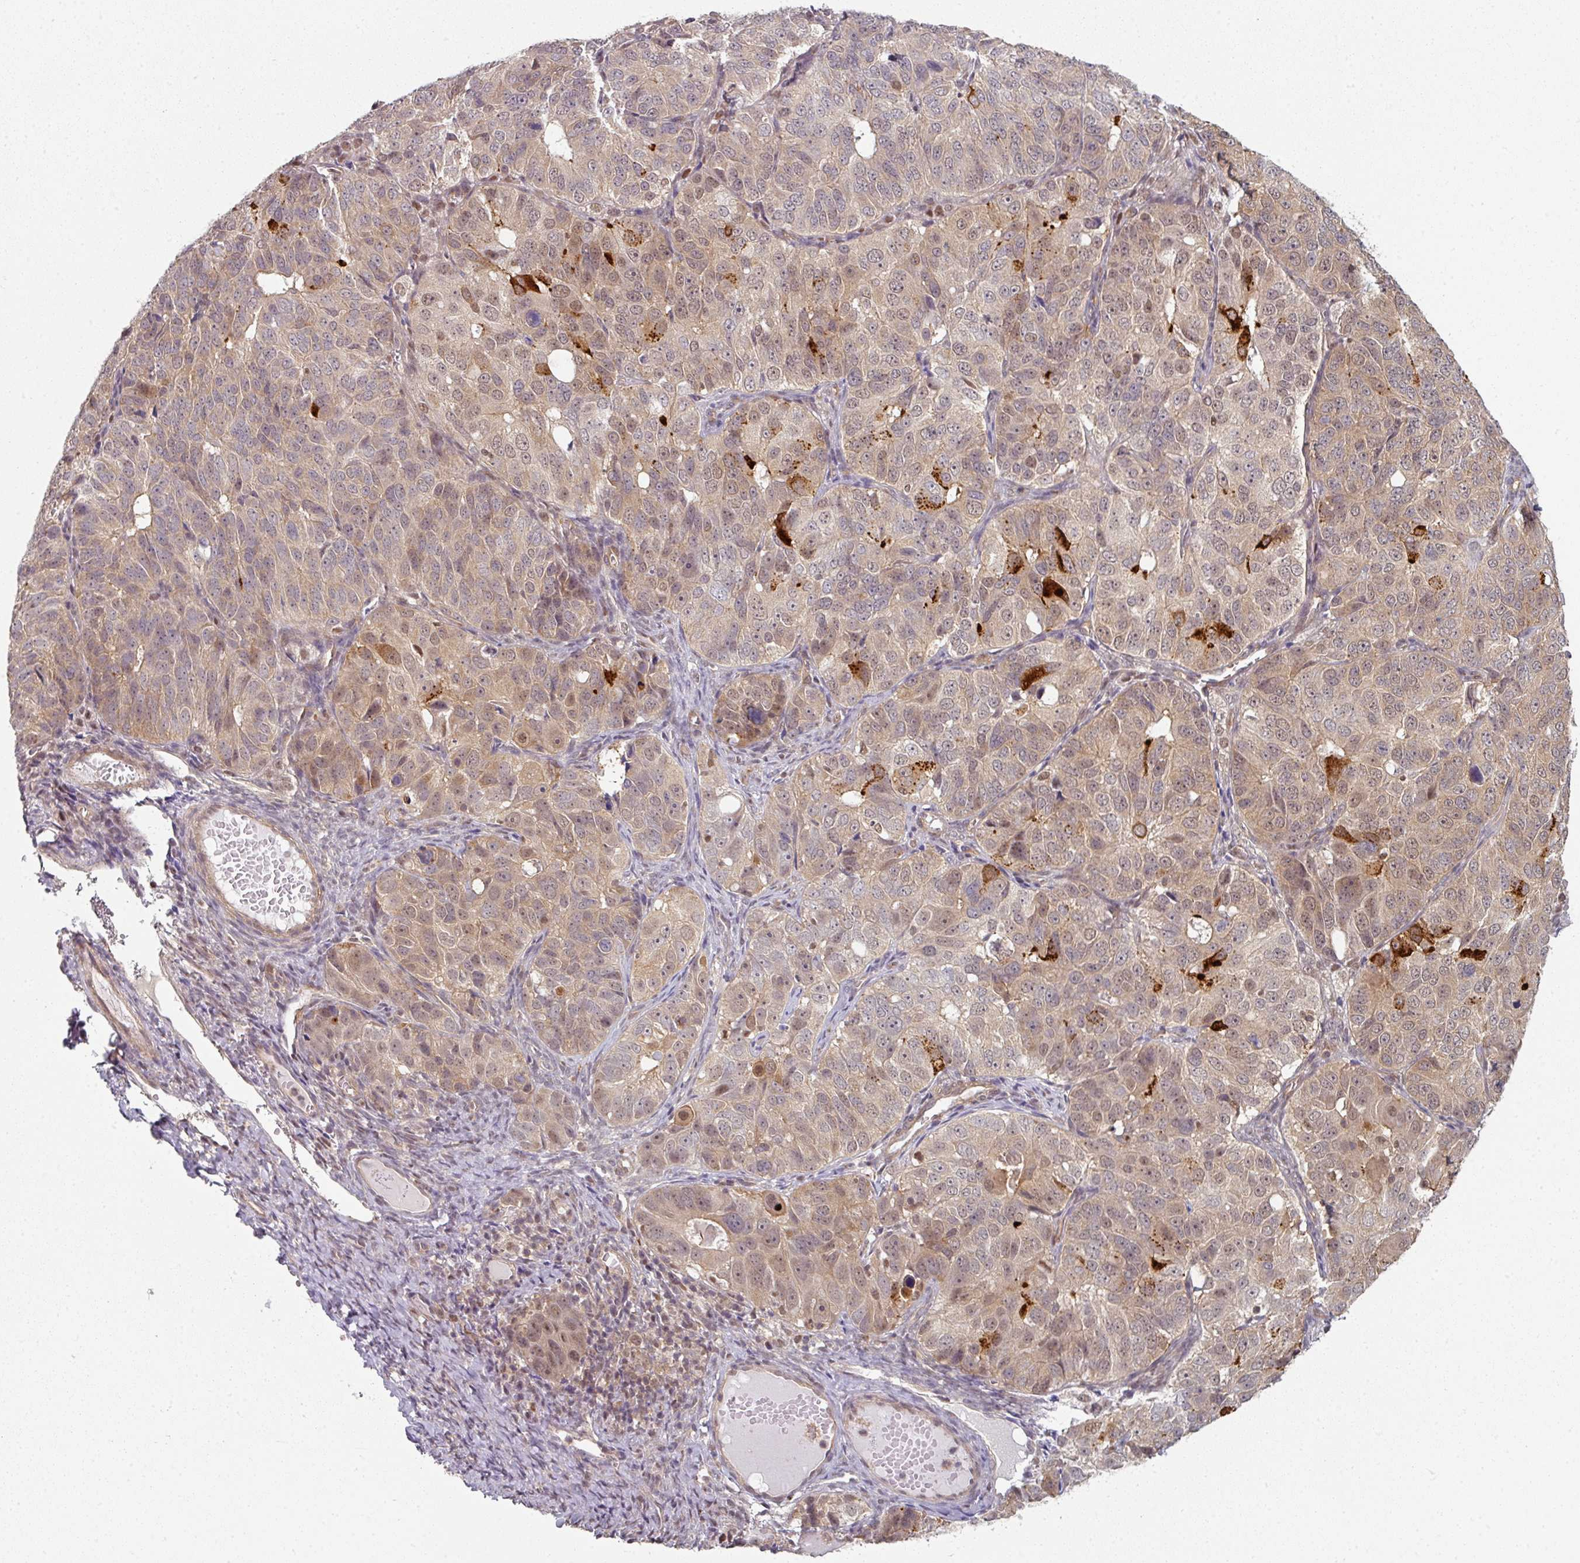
{"staining": {"intensity": "strong", "quantity": "<25%", "location": "cytoplasmic/membranous"}, "tissue": "ovarian cancer", "cell_type": "Tumor cells", "image_type": "cancer", "snomed": [{"axis": "morphology", "description": "Carcinoma, endometroid"}, {"axis": "topography", "description": "Ovary"}], "caption": "Immunohistochemical staining of human ovarian cancer demonstrates strong cytoplasmic/membranous protein positivity in approximately <25% of tumor cells. (Stains: DAB (3,3'-diaminobenzidine) in brown, nuclei in blue, Microscopy: brightfield microscopy at high magnification).", "gene": "PSME3IP1", "patient": {"sex": "female", "age": 51}}